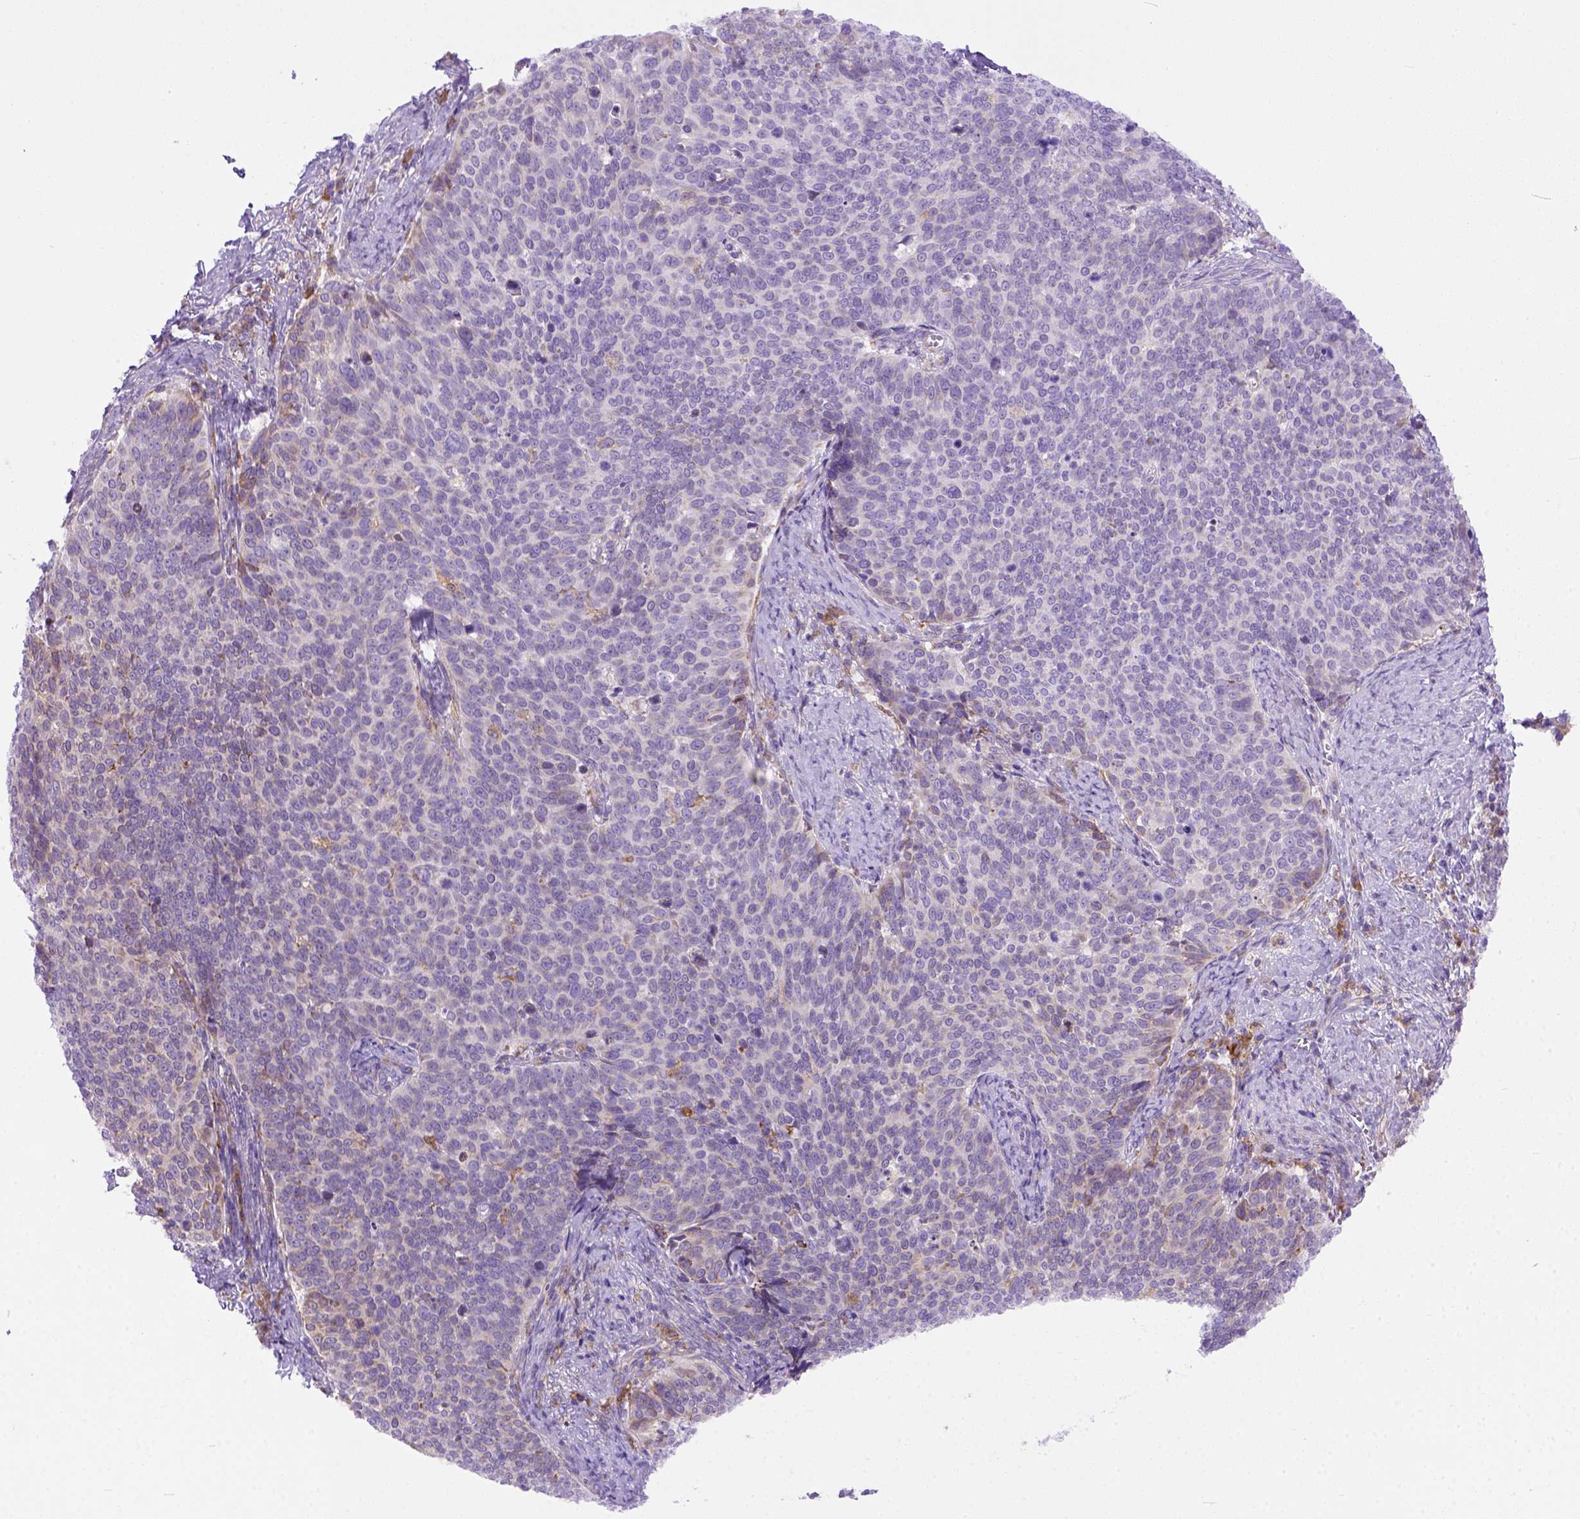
{"staining": {"intensity": "negative", "quantity": "none", "location": "none"}, "tissue": "cervical cancer", "cell_type": "Tumor cells", "image_type": "cancer", "snomed": [{"axis": "morphology", "description": "Normal tissue, NOS"}, {"axis": "morphology", "description": "Squamous cell carcinoma, NOS"}, {"axis": "topography", "description": "Cervix"}], "caption": "Tumor cells are negative for brown protein staining in squamous cell carcinoma (cervical).", "gene": "PLK4", "patient": {"sex": "female", "age": 39}}